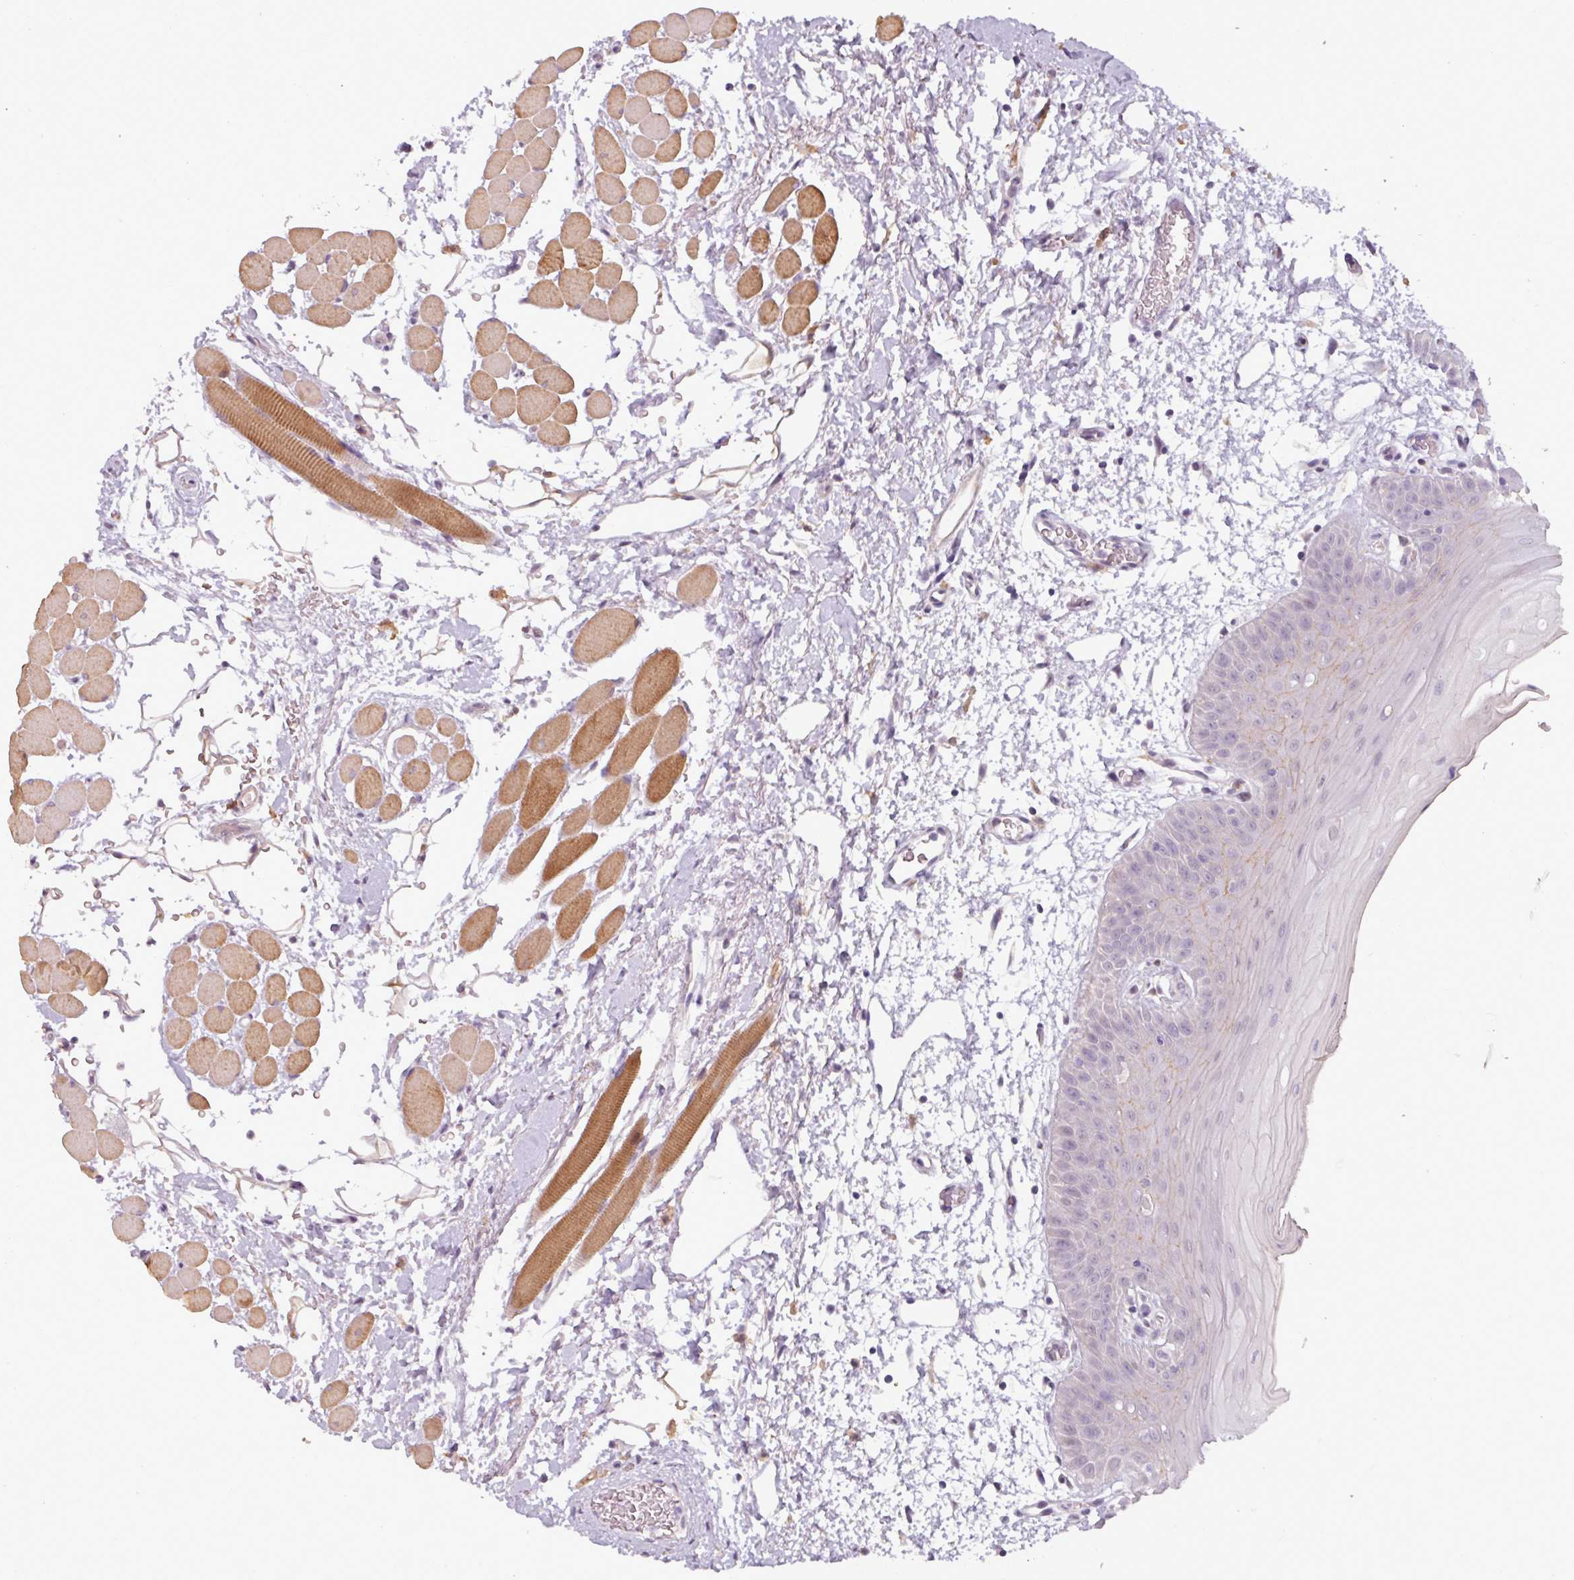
{"staining": {"intensity": "weak", "quantity": "<25%", "location": "cytoplasmic/membranous"}, "tissue": "oral mucosa", "cell_type": "Squamous epithelial cells", "image_type": "normal", "snomed": [{"axis": "morphology", "description": "Normal tissue, NOS"}, {"axis": "topography", "description": "Oral tissue"}, {"axis": "topography", "description": "Tounge, NOS"}], "caption": "Squamous epithelial cells show no significant expression in unremarkable oral mucosa.", "gene": "PNMA6A", "patient": {"sex": "female", "age": 59}}